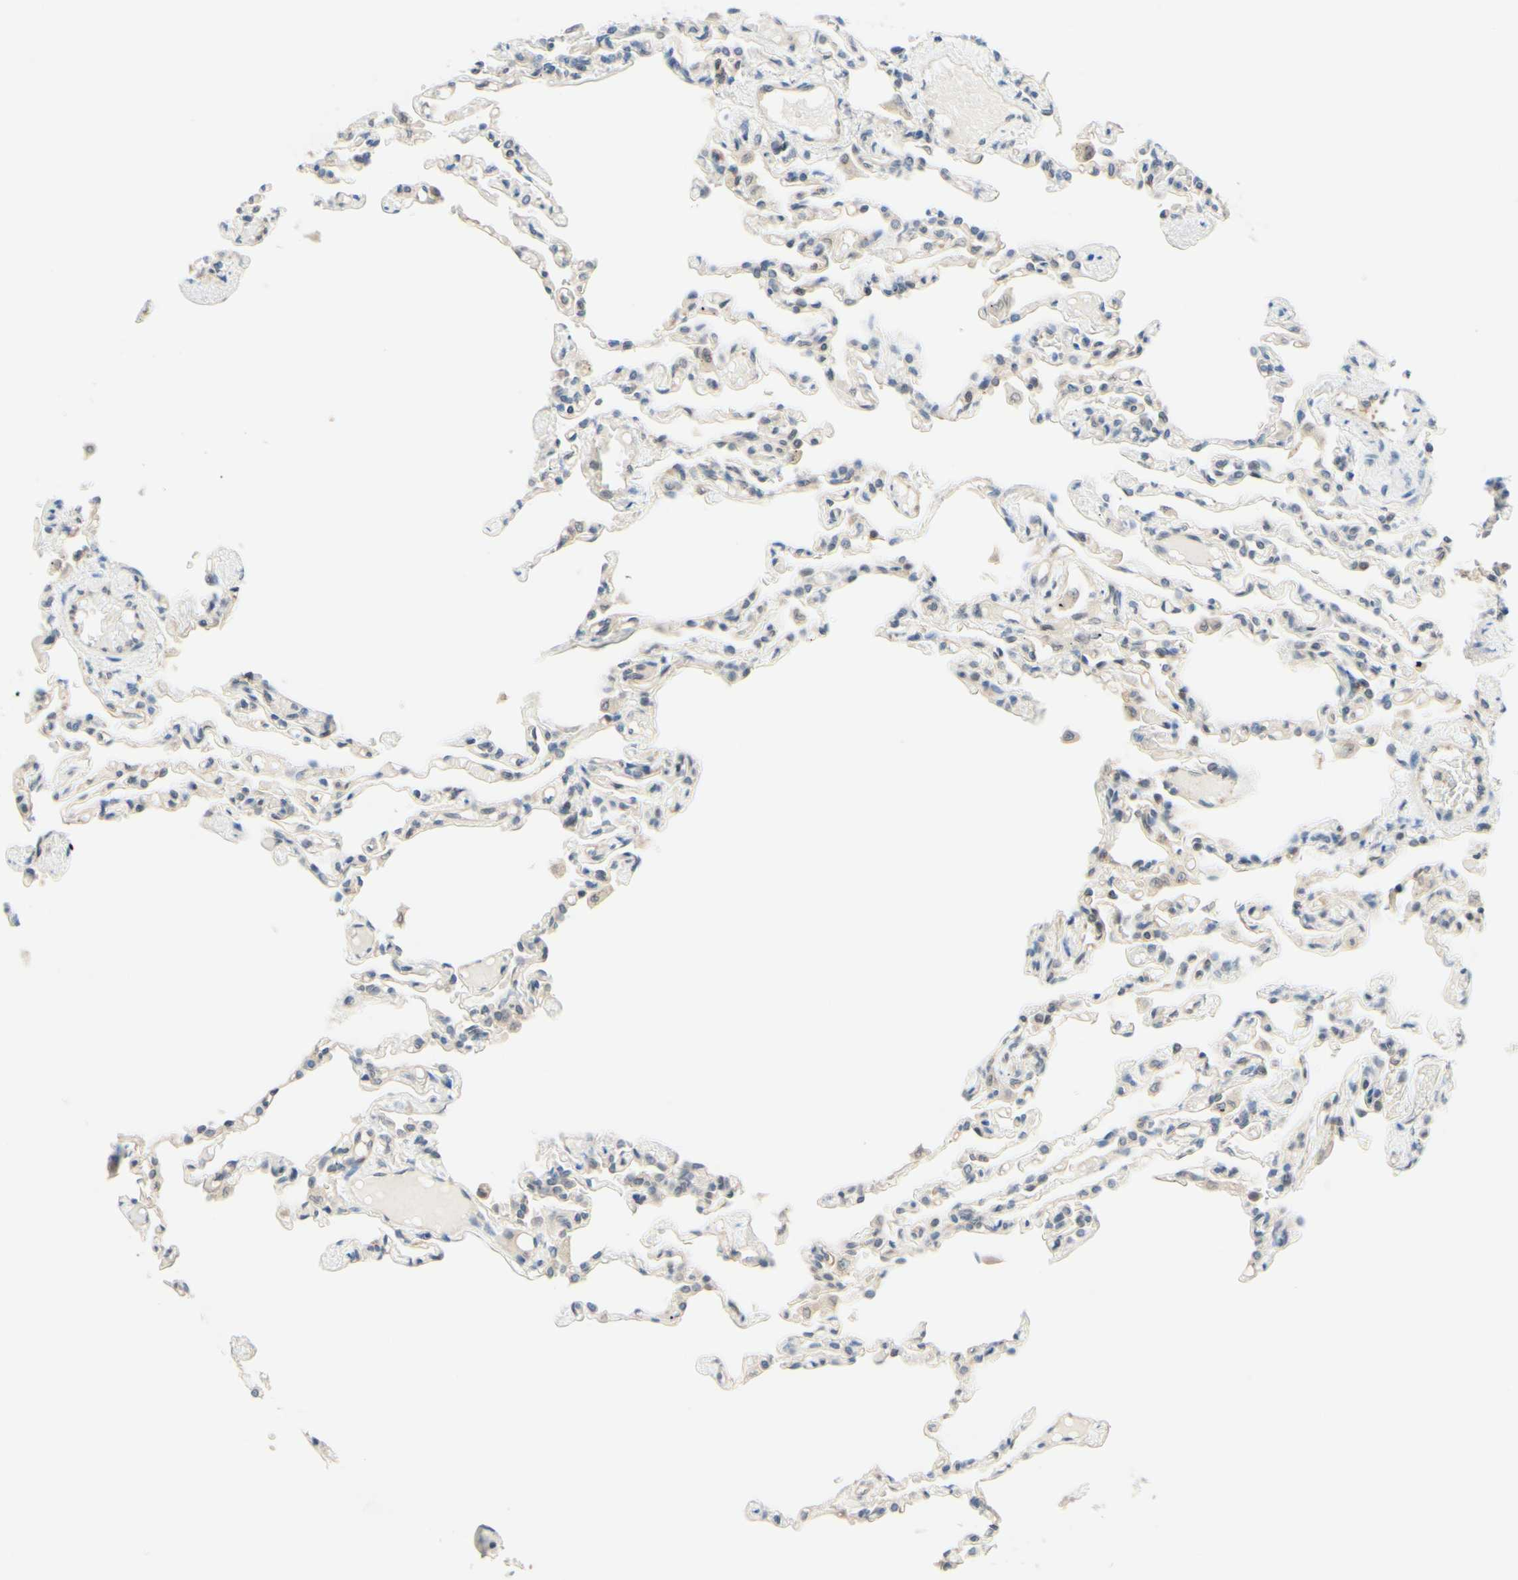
{"staining": {"intensity": "weak", "quantity": "<25%", "location": "cytoplasmic/membranous"}, "tissue": "lung", "cell_type": "Alveolar cells", "image_type": "normal", "snomed": [{"axis": "morphology", "description": "Normal tissue, NOS"}, {"axis": "topography", "description": "Lung"}], "caption": "An image of lung stained for a protein reveals no brown staining in alveolar cells. (Immunohistochemistry, brightfield microscopy, high magnification).", "gene": "C2CD2L", "patient": {"sex": "male", "age": 21}}